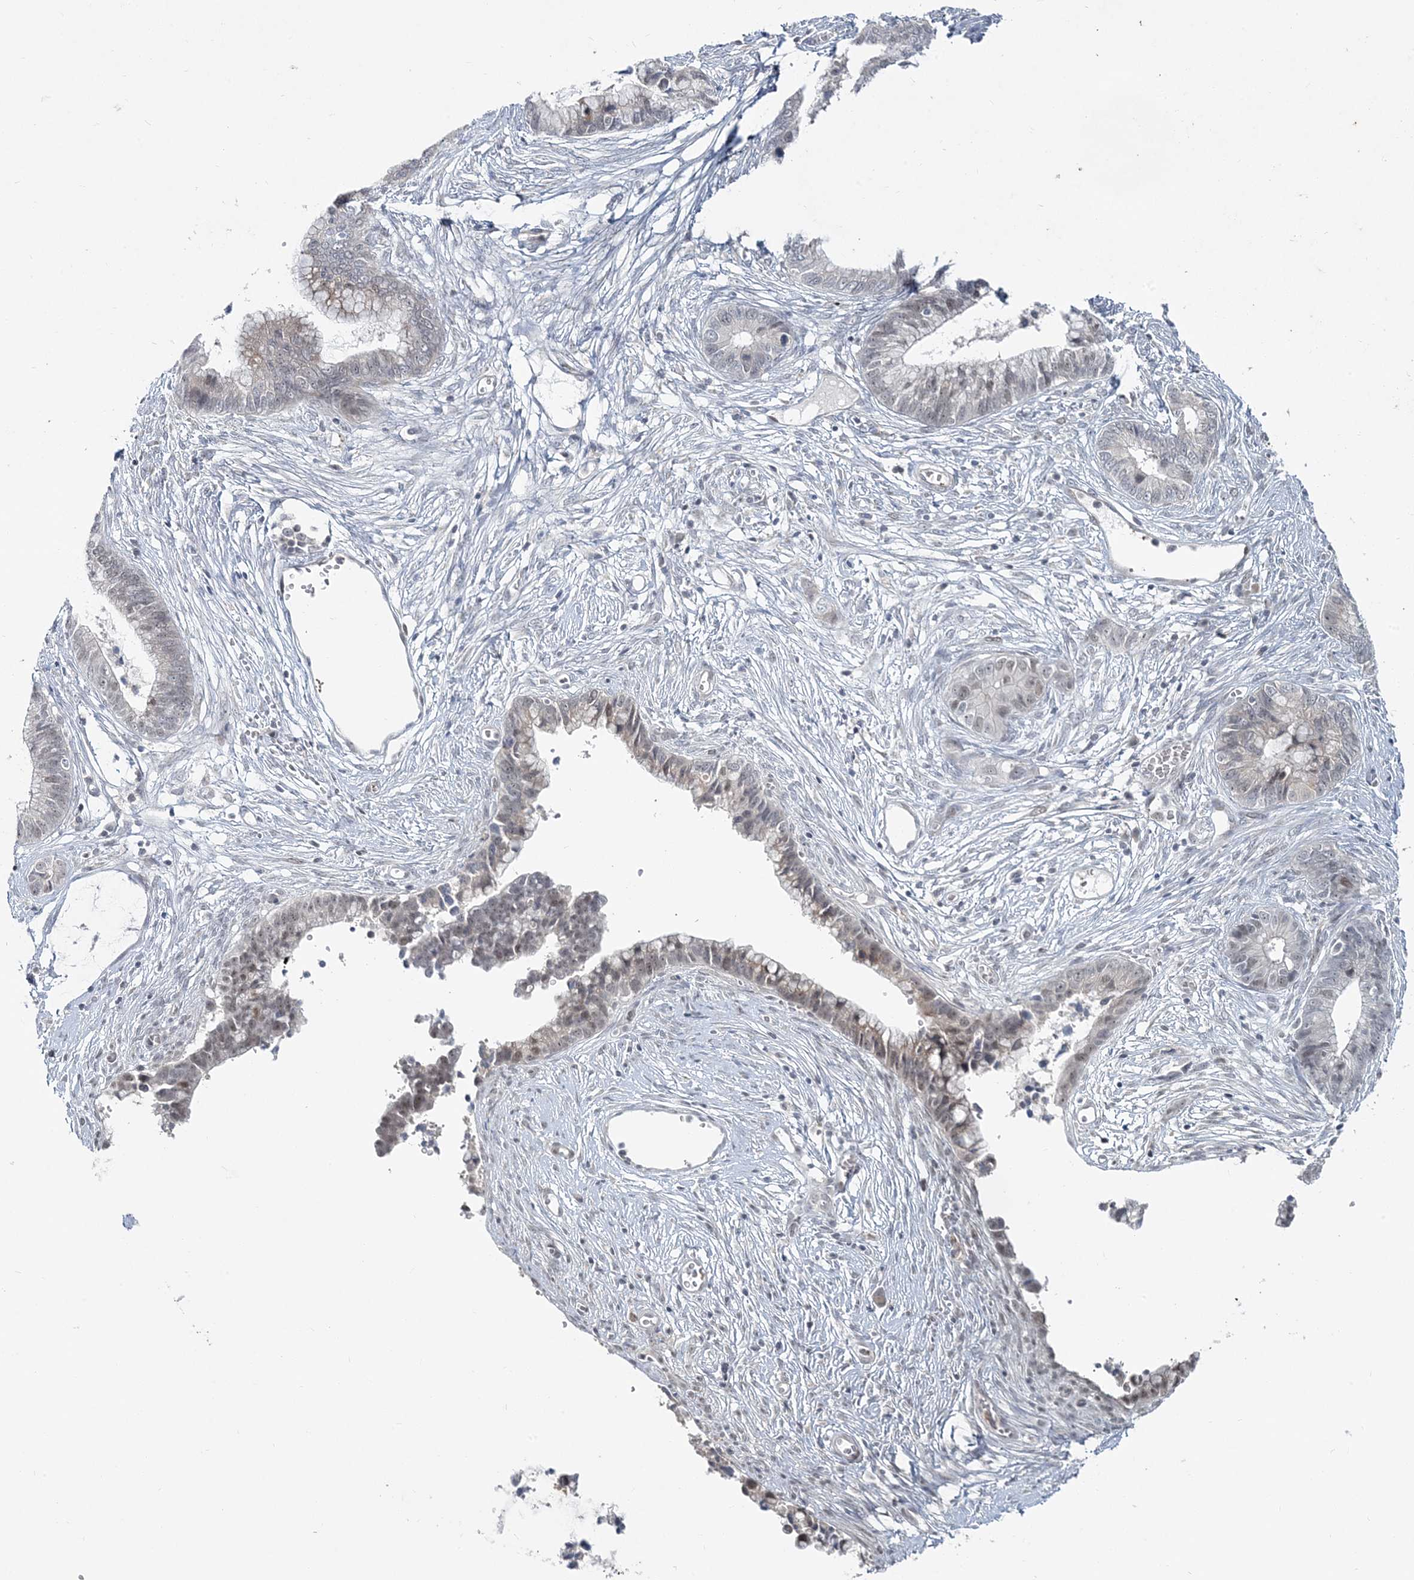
{"staining": {"intensity": "weak", "quantity": "<25%", "location": "nuclear"}, "tissue": "cervical cancer", "cell_type": "Tumor cells", "image_type": "cancer", "snomed": [{"axis": "morphology", "description": "Adenocarcinoma, NOS"}, {"axis": "topography", "description": "Cervix"}], "caption": "Human cervical adenocarcinoma stained for a protein using immunohistochemistry (IHC) shows no staining in tumor cells.", "gene": "LEXM", "patient": {"sex": "female", "age": 44}}